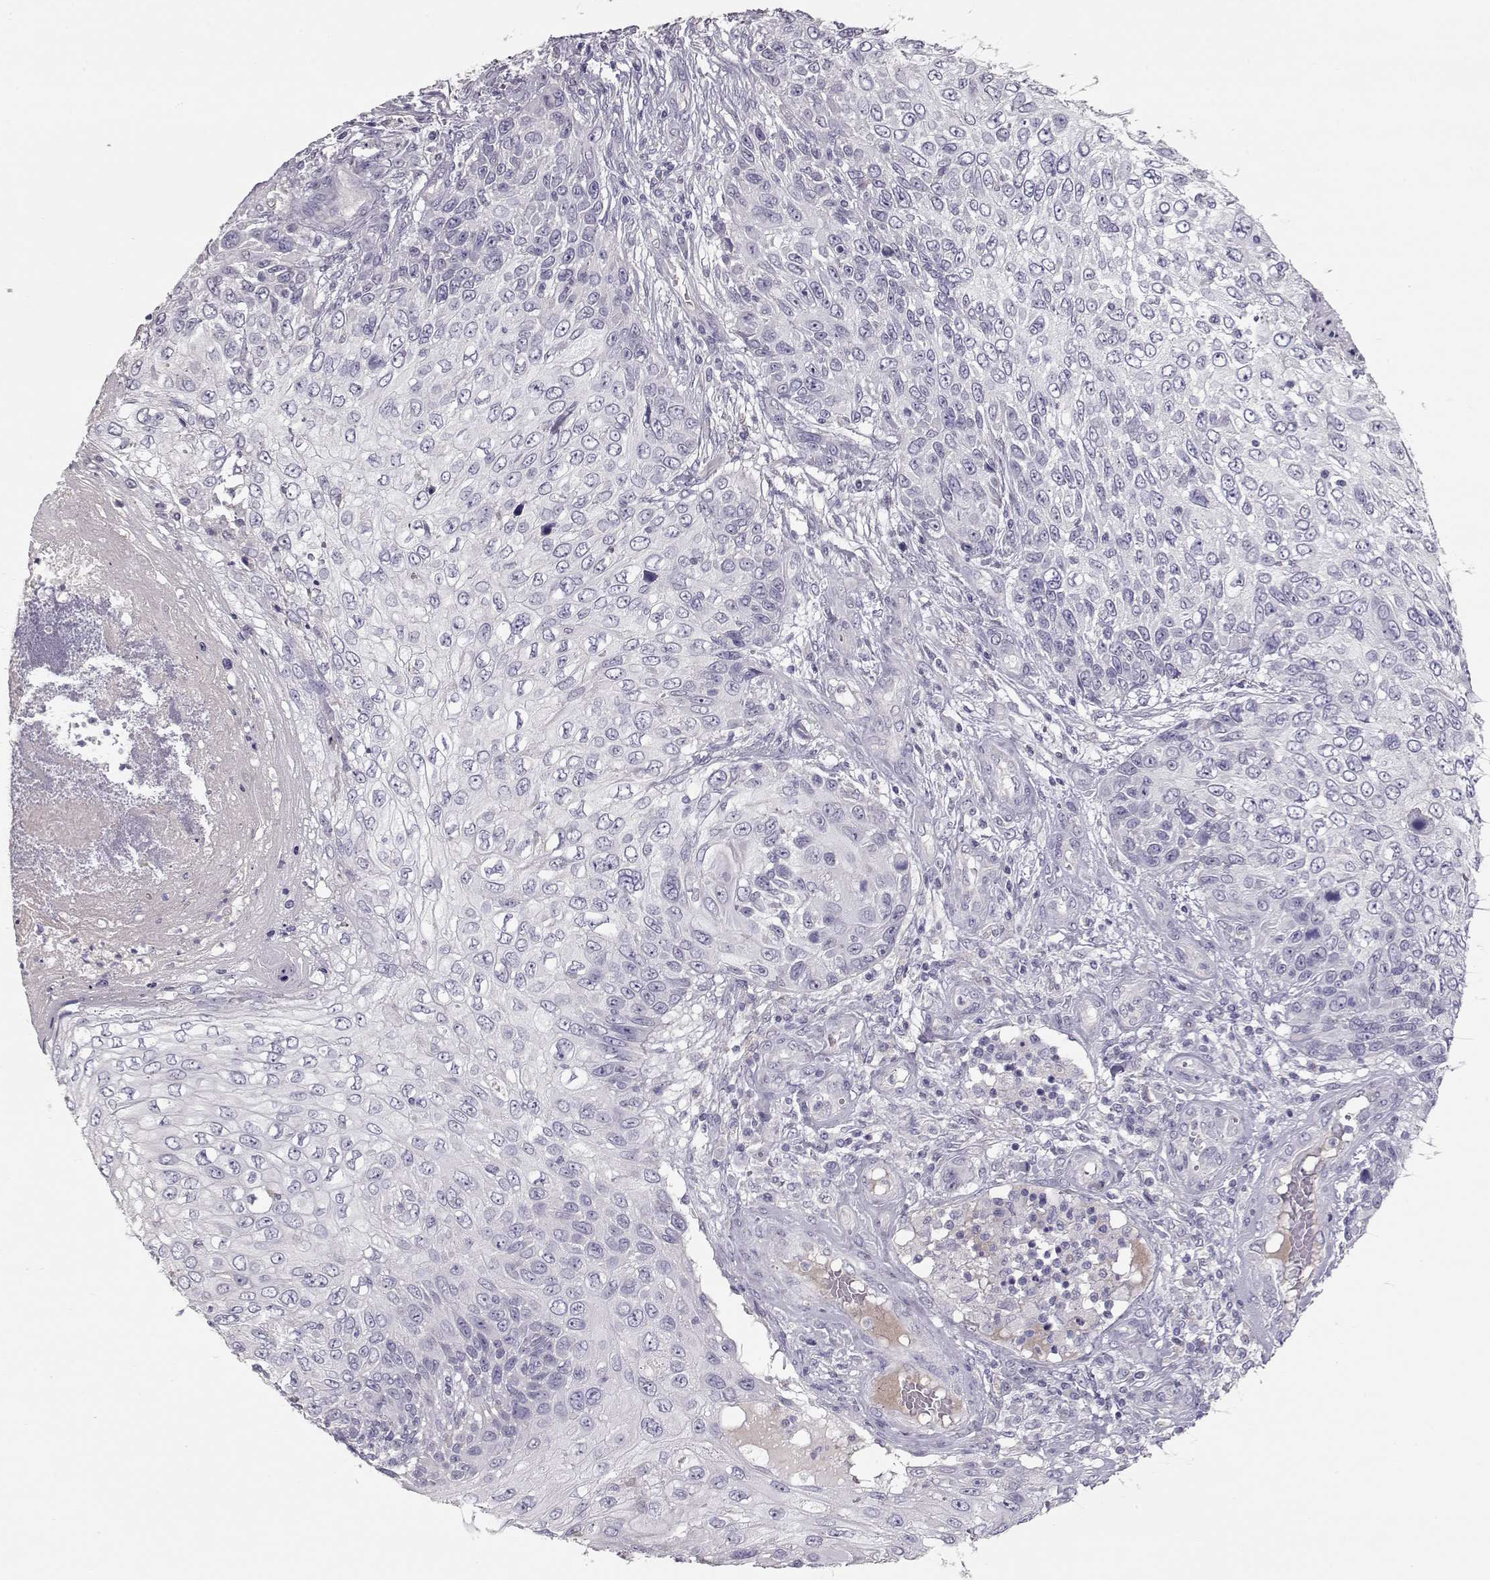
{"staining": {"intensity": "negative", "quantity": "none", "location": "none"}, "tissue": "skin cancer", "cell_type": "Tumor cells", "image_type": "cancer", "snomed": [{"axis": "morphology", "description": "Squamous cell carcinoma, NOS"}, {"axis": "topography", "description": "Skin"}], "caption": "Immunohistochemistry (IHC) micrograph of neoplastic tissue: human skin cancer (squamous cell carcinoma) stained with DAB demonstrates no significant protein positivity in tumor cells.", "gene": "SLC18A1", "patient": {"sex": "male", "age": 92}}